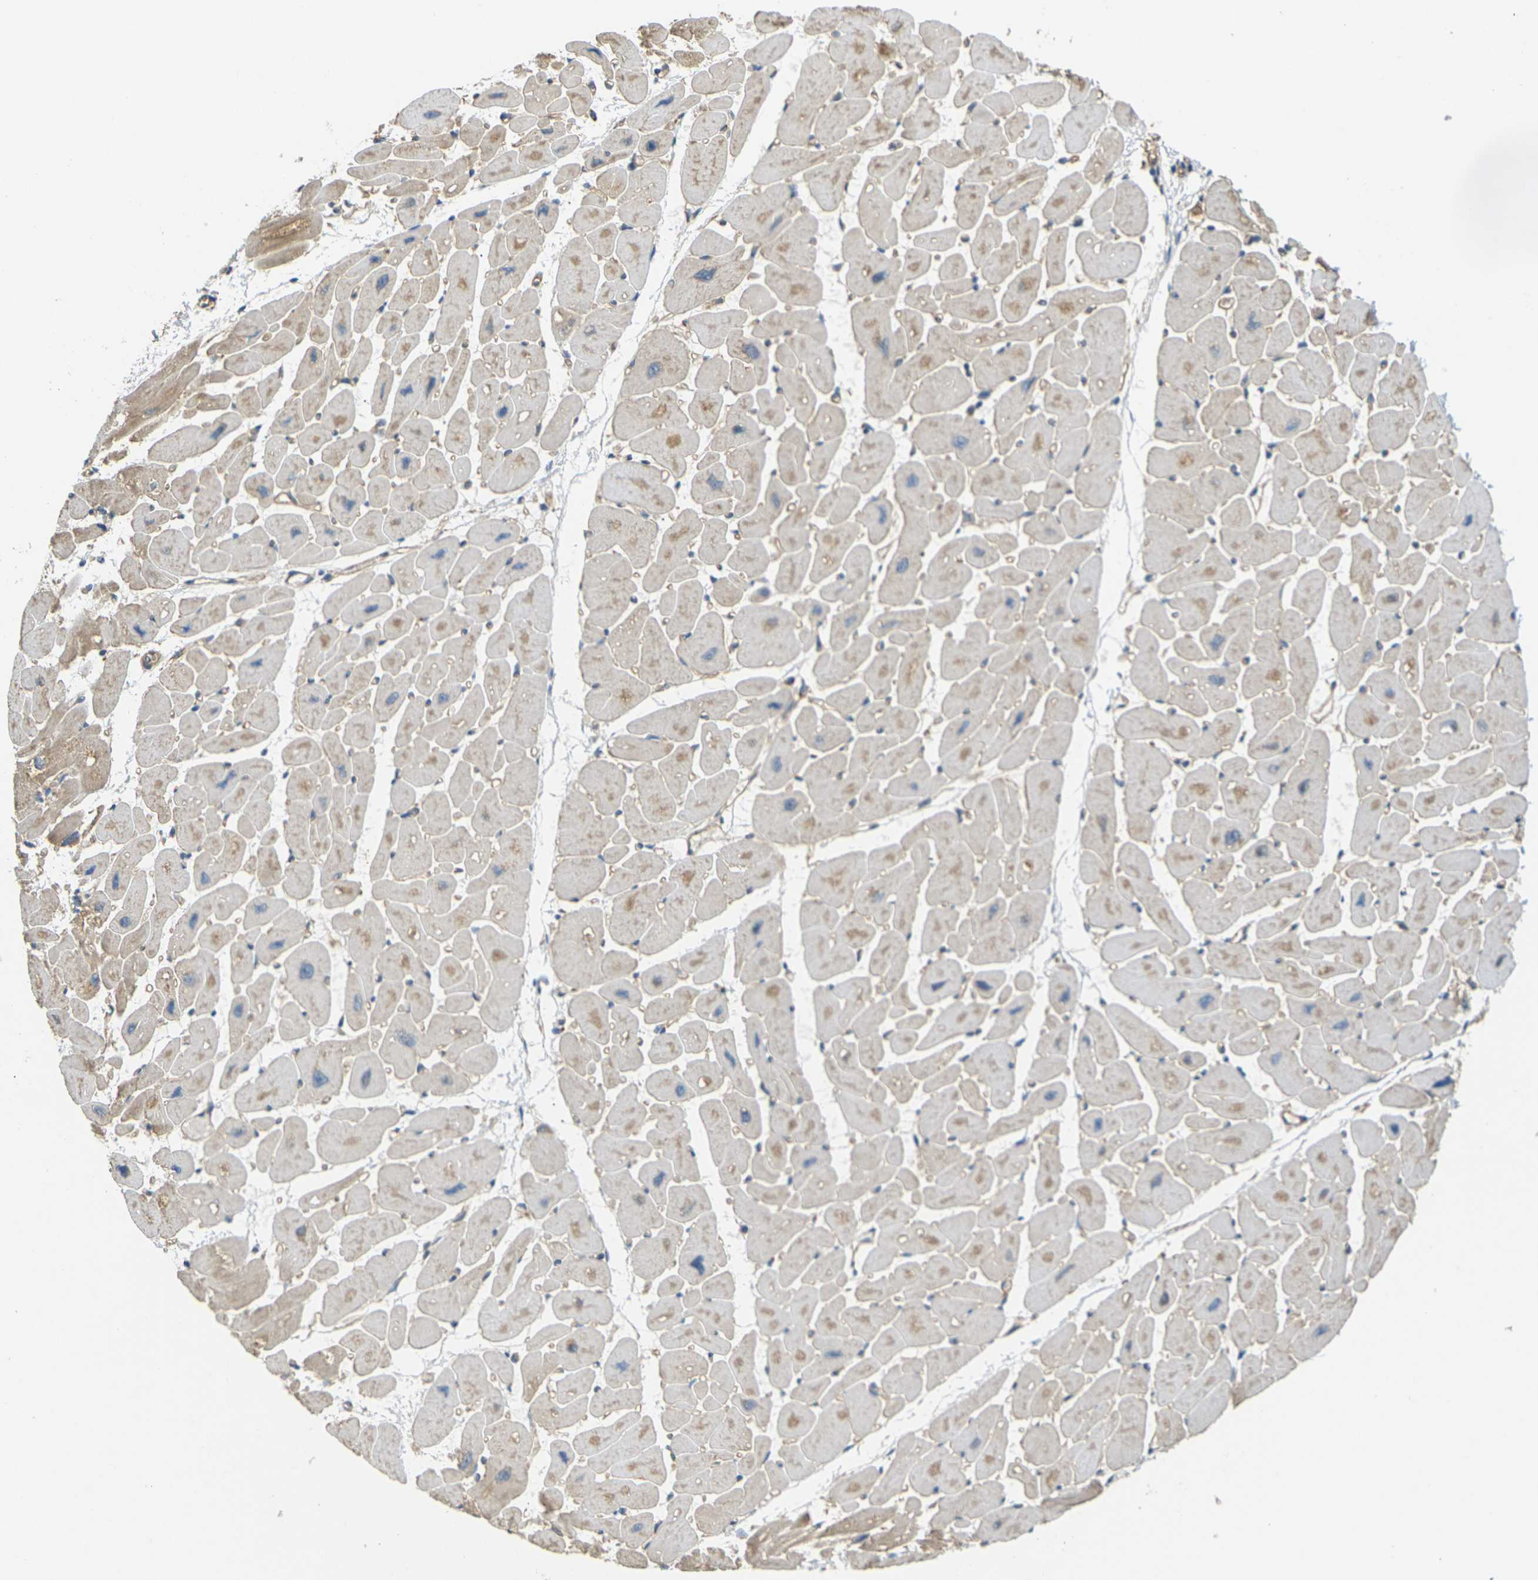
{"staining": {"intensity": "weak", "quantity": ">75%", "location": "cytoplasmic/membranous"}, "tissue": "heart muscle", "cell_type": "Cardiomyocytes", "image_type": "normal", "snomed": [{"axis": "morphology", "description": "Normal tissue, NOS"}, {"axis": "topography", "description": "Heart"}], "caption": "Immunohistochemistry (IHC) of unremarkable human heart muscle reveals low levels of weak cytoplasmic/membranous staining in about >75% of cardiomyocytes.", "gene": "KSR1", "patient": {"sex": "female", "age": 54}}